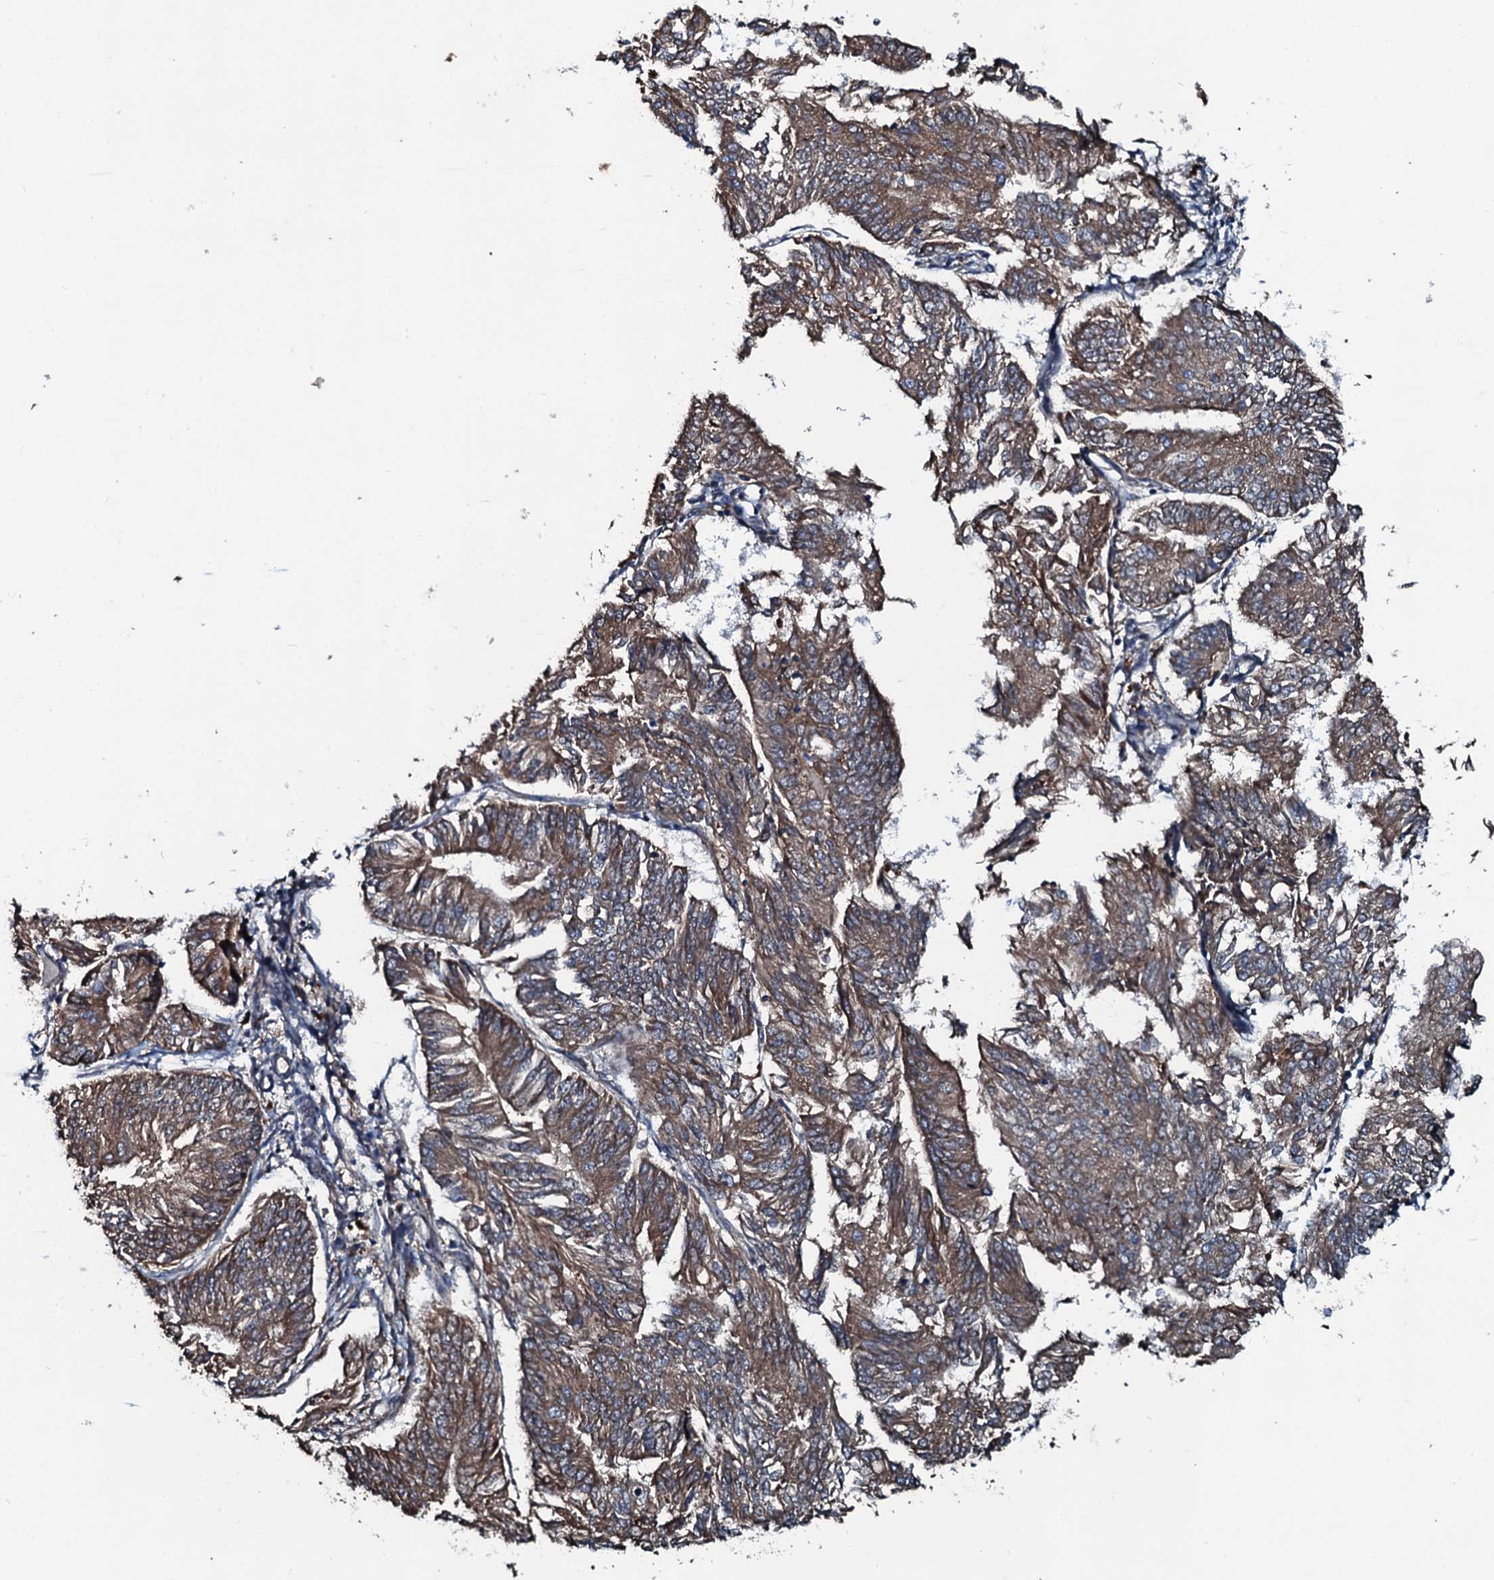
{"staining": {"intensity": "moderate", "quantity": ">75%", "location": "cytoplasmic/membranous"}, "tissue": "endometrial cancer", "cell_type": "Tumor cells", "image_type": "cancer", "snomed": [{"axis": "morphology", "description": "Adenocarcinoma, NOS"}, {"axis": "topography", "description": "Endometrium"}], "caption": "Immunohistochemical staining of endometrial cancer (adenocarcinoma) shows moderate cytoplasmic/membranous protein positivity in about >75% of tumor cells.", "gene": "ACSS3", "patient": {"sex": "female", "age": 58}}